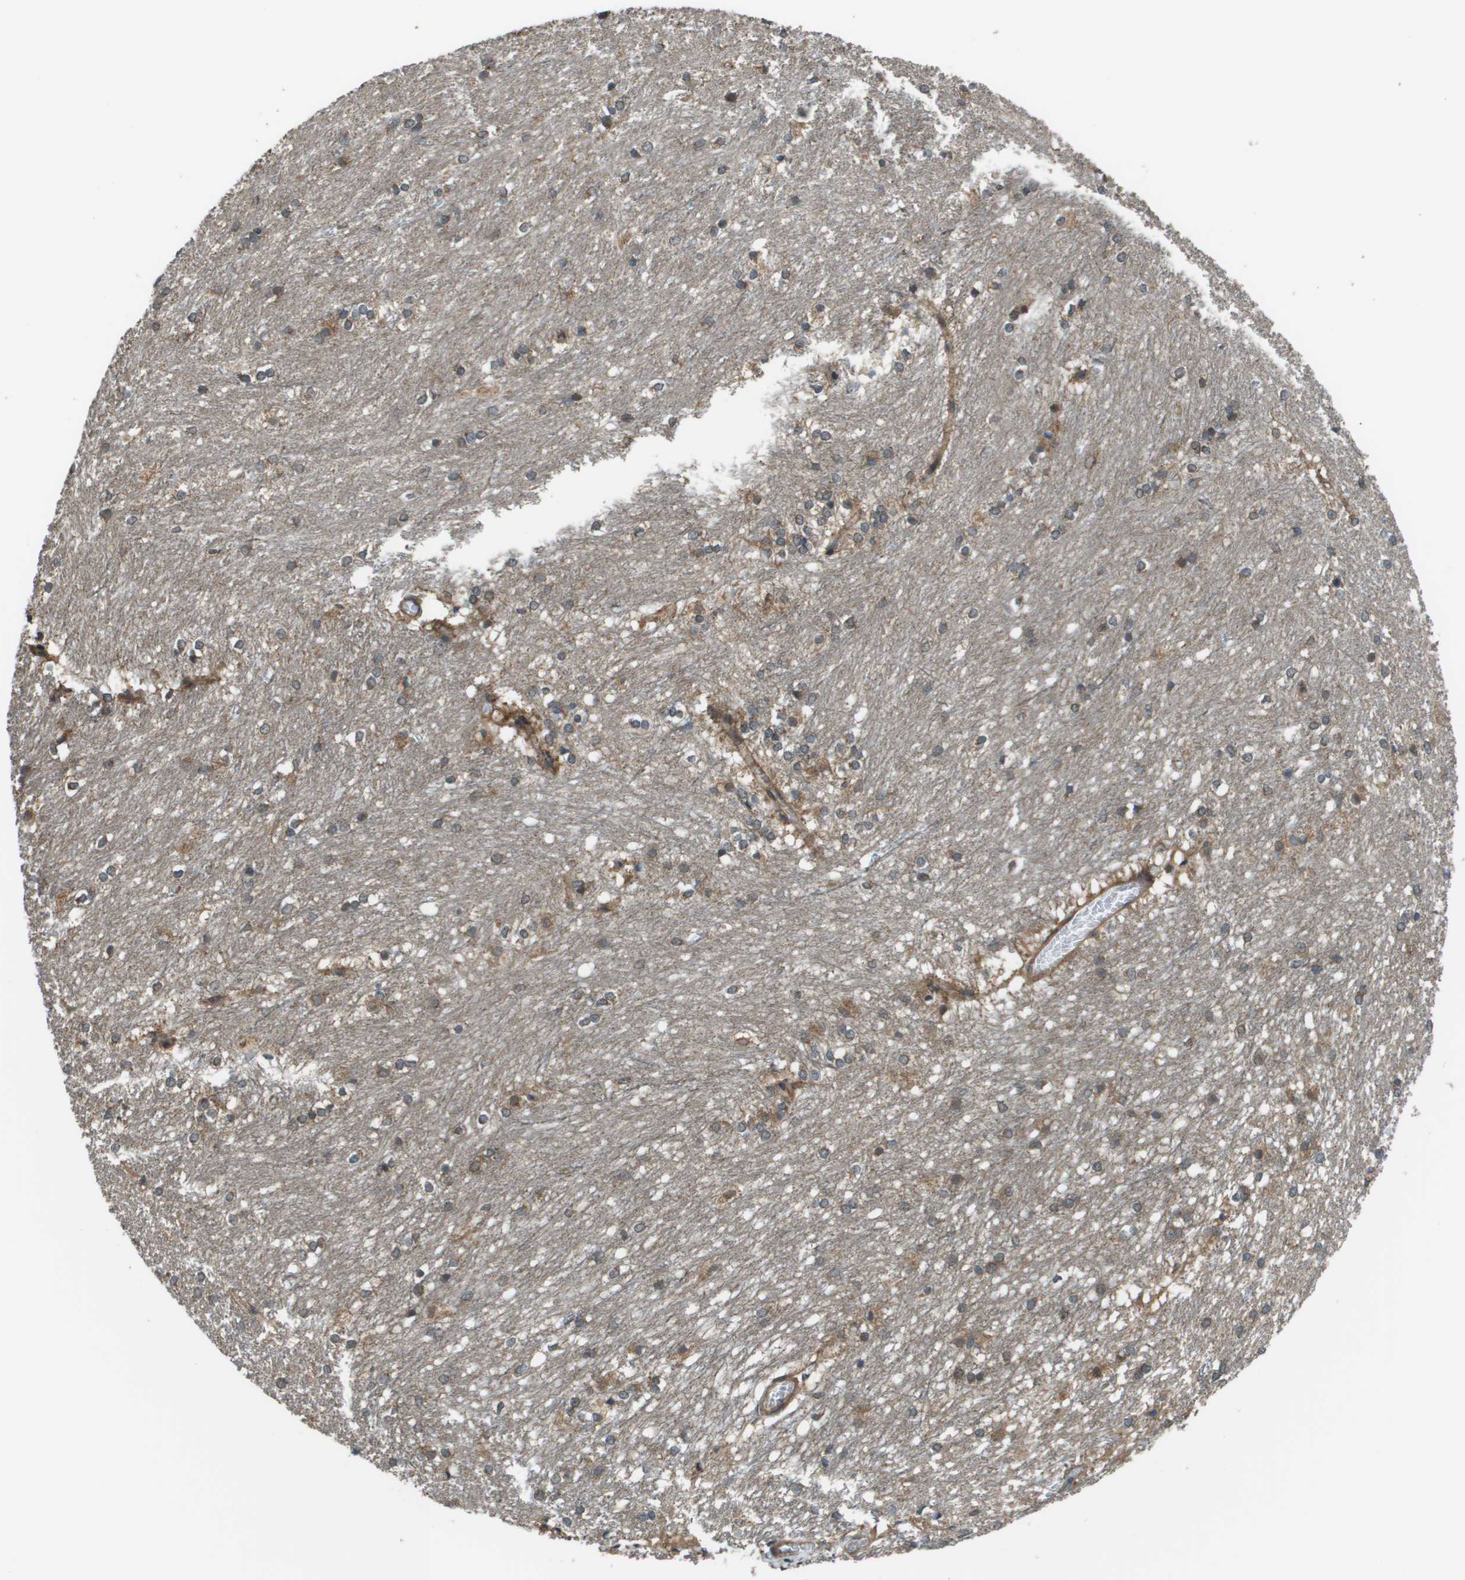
{"staining": {"intensity": "moderate", "quantity": "<25%", "location": "cytoplasmic/membranous"}, "tissue": "caudate", "cell_type": "Glial cells", "image_type": "normal", "snomed": [{"axis": "morphology", "description": "Normal tissue, NOS"}, {"axis": "topography", "description": "Lateral ventricle wall"}], "caption": "A photomicrograph showing moderate cytoplasmic/membranous expression in approximately <25% of glial cells in unremarkable caudate, as visualized by brown immunohistochemical staining.", "gene": "PLPBP", "patient": {"sex": "female", "age": 19}}